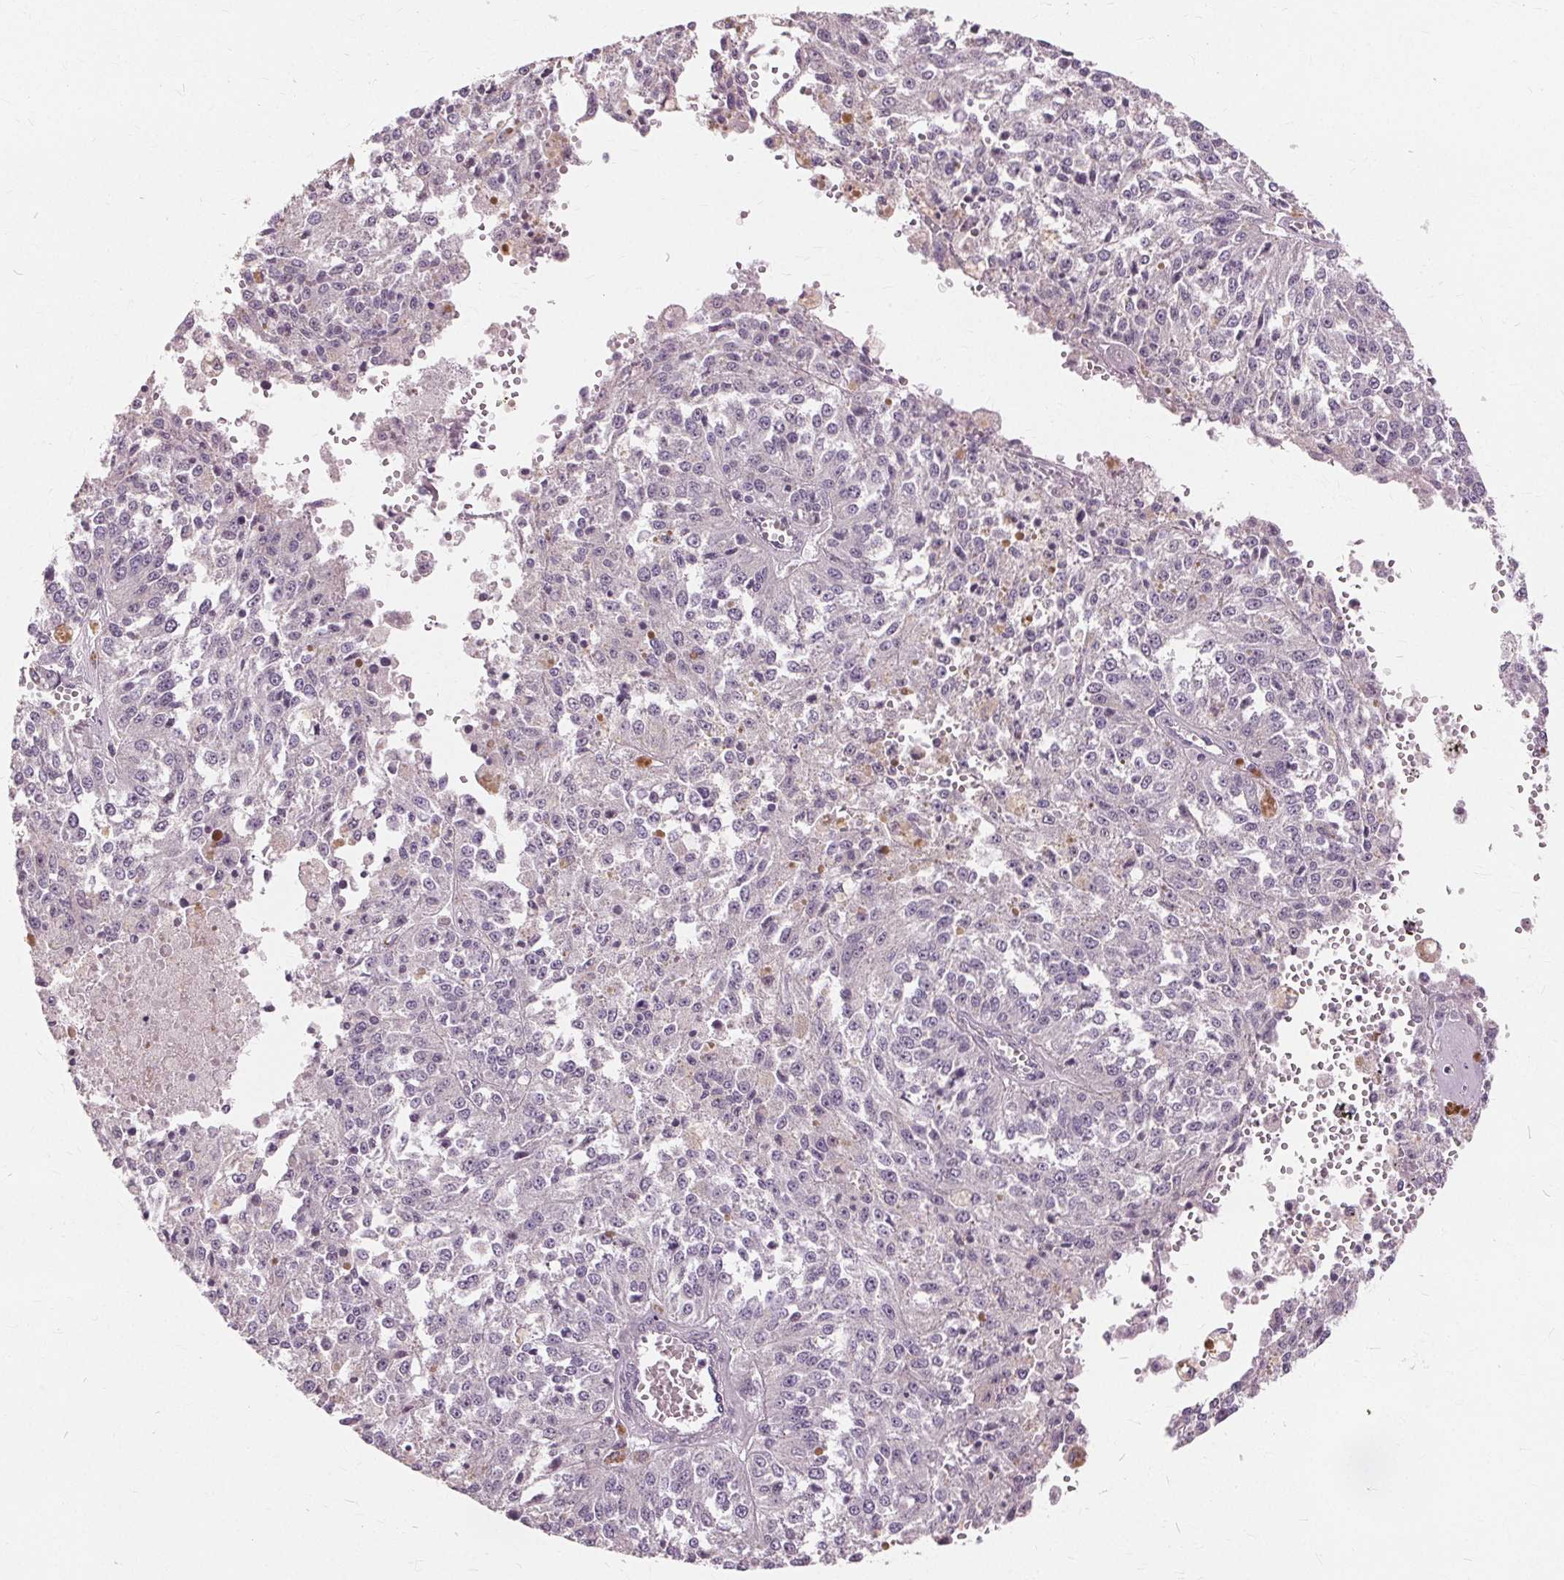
{"staining": {"intensity": "negative", "quantity": "none", "location": "none"}, "tissue": "melanoma", "cell_type": "Tumor cells", "image_type": "cancer", "snomed": [{"axis": "morphology", "description": "Malignant melanoma, Metastatic site"}, {"axis": "topography", "description": "Lymph node"}], "caption": "Human malignant melanoma (metastatic site) stained for a protein using IHC demonstrates no expression in tumor cells.", "gene": "SIGLEC6", "patient": {"sex": "female", "age": 64}}